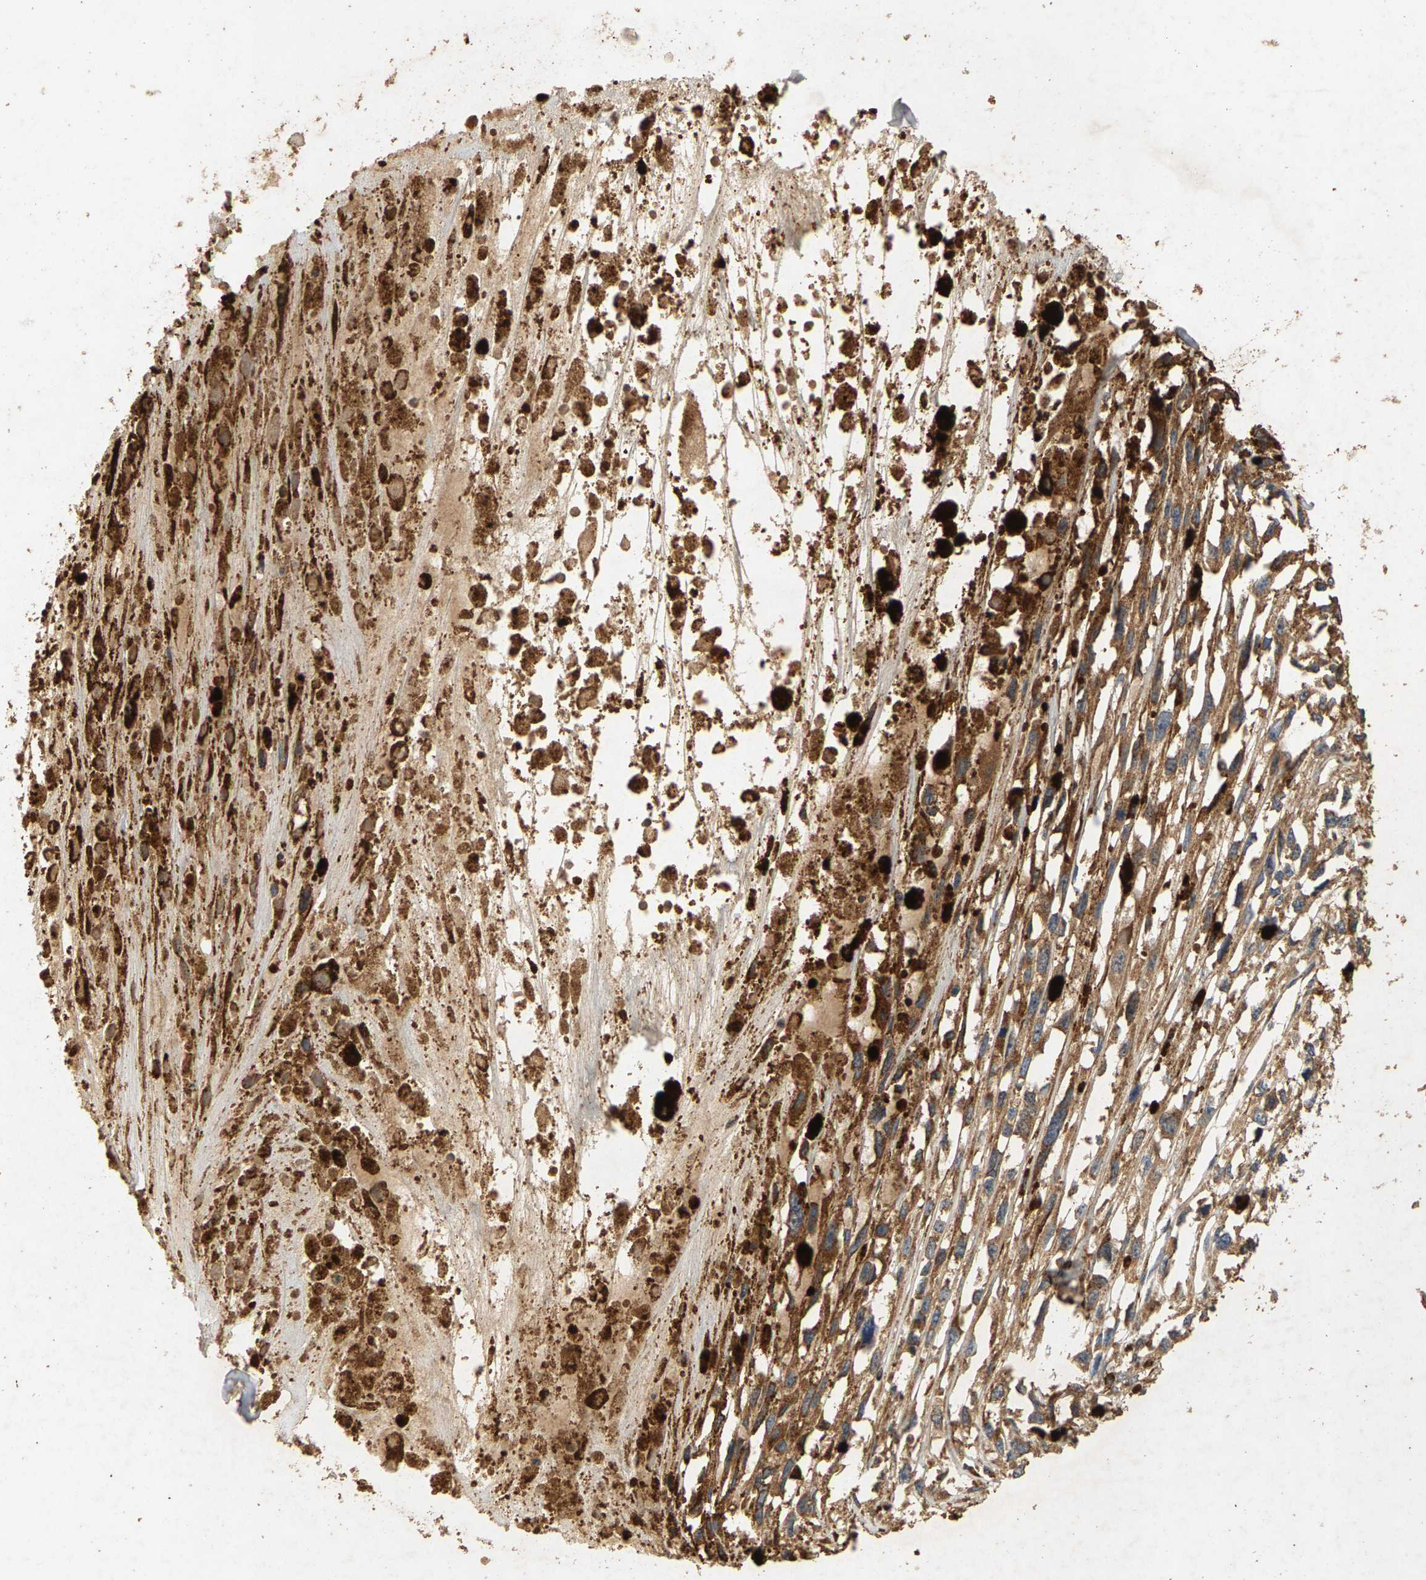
{"staining": {"intensity": "moderate", "quantity": ">75%", "location": "cytoplasmic/membranous"}, "tissue": "melanoma", "cell_type": "Tumor cells", "image_type": "cancer", "snomed": [{"axis": "morphology", "description": "Malignant melanoma, Metastatic site"}, {"axis": "topography", "description": "Lymph node"}], "caption": "Human melanoma stained for a protein (brown) shows moderate cytoplasmic/membranous positive staining in approximately >75% of tumor cells.", "gene": "CIDEC", "patient": {"sex": "male", "age": 59}}